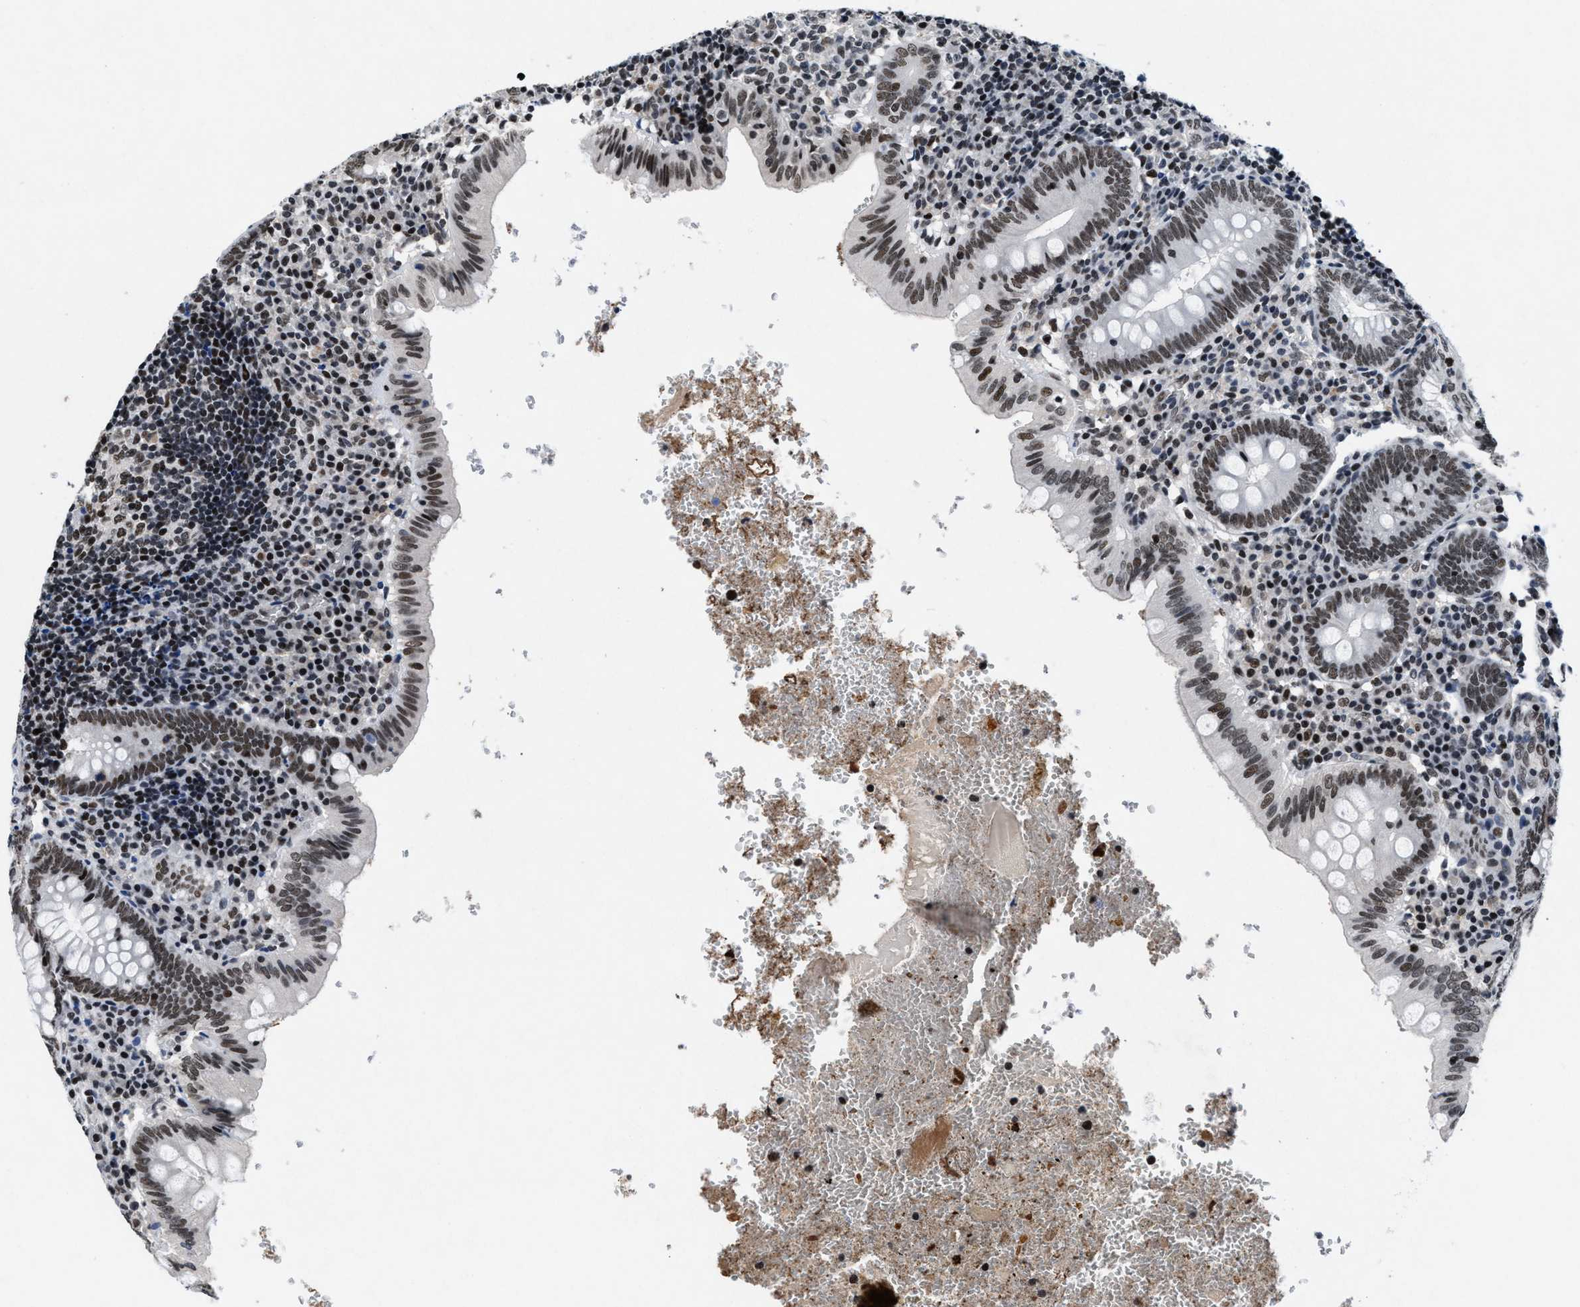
{"staining": {"intensity": "strong", "quantity": ">75%", "location": "nuclear"}, "tissue": "appendix", "cell_type": "Glandular cells", "image_type": "normal", "snomed": [{"axis": "morphology", "description": "Normal tissue, NOS"}, {"axis": "topography", "description": "Appendix"}], "caption": "Immunohistochemical staining of normal appendix exhibits high levels of strong nuclear staining in approximately >75% of glandular cells. (DAB (3,3'-diaminobenzidine) = brown stain, brightfield microscopy at high magnification).", "gene": "WDR81", "patient": {"sex": "male", "age": 8}}